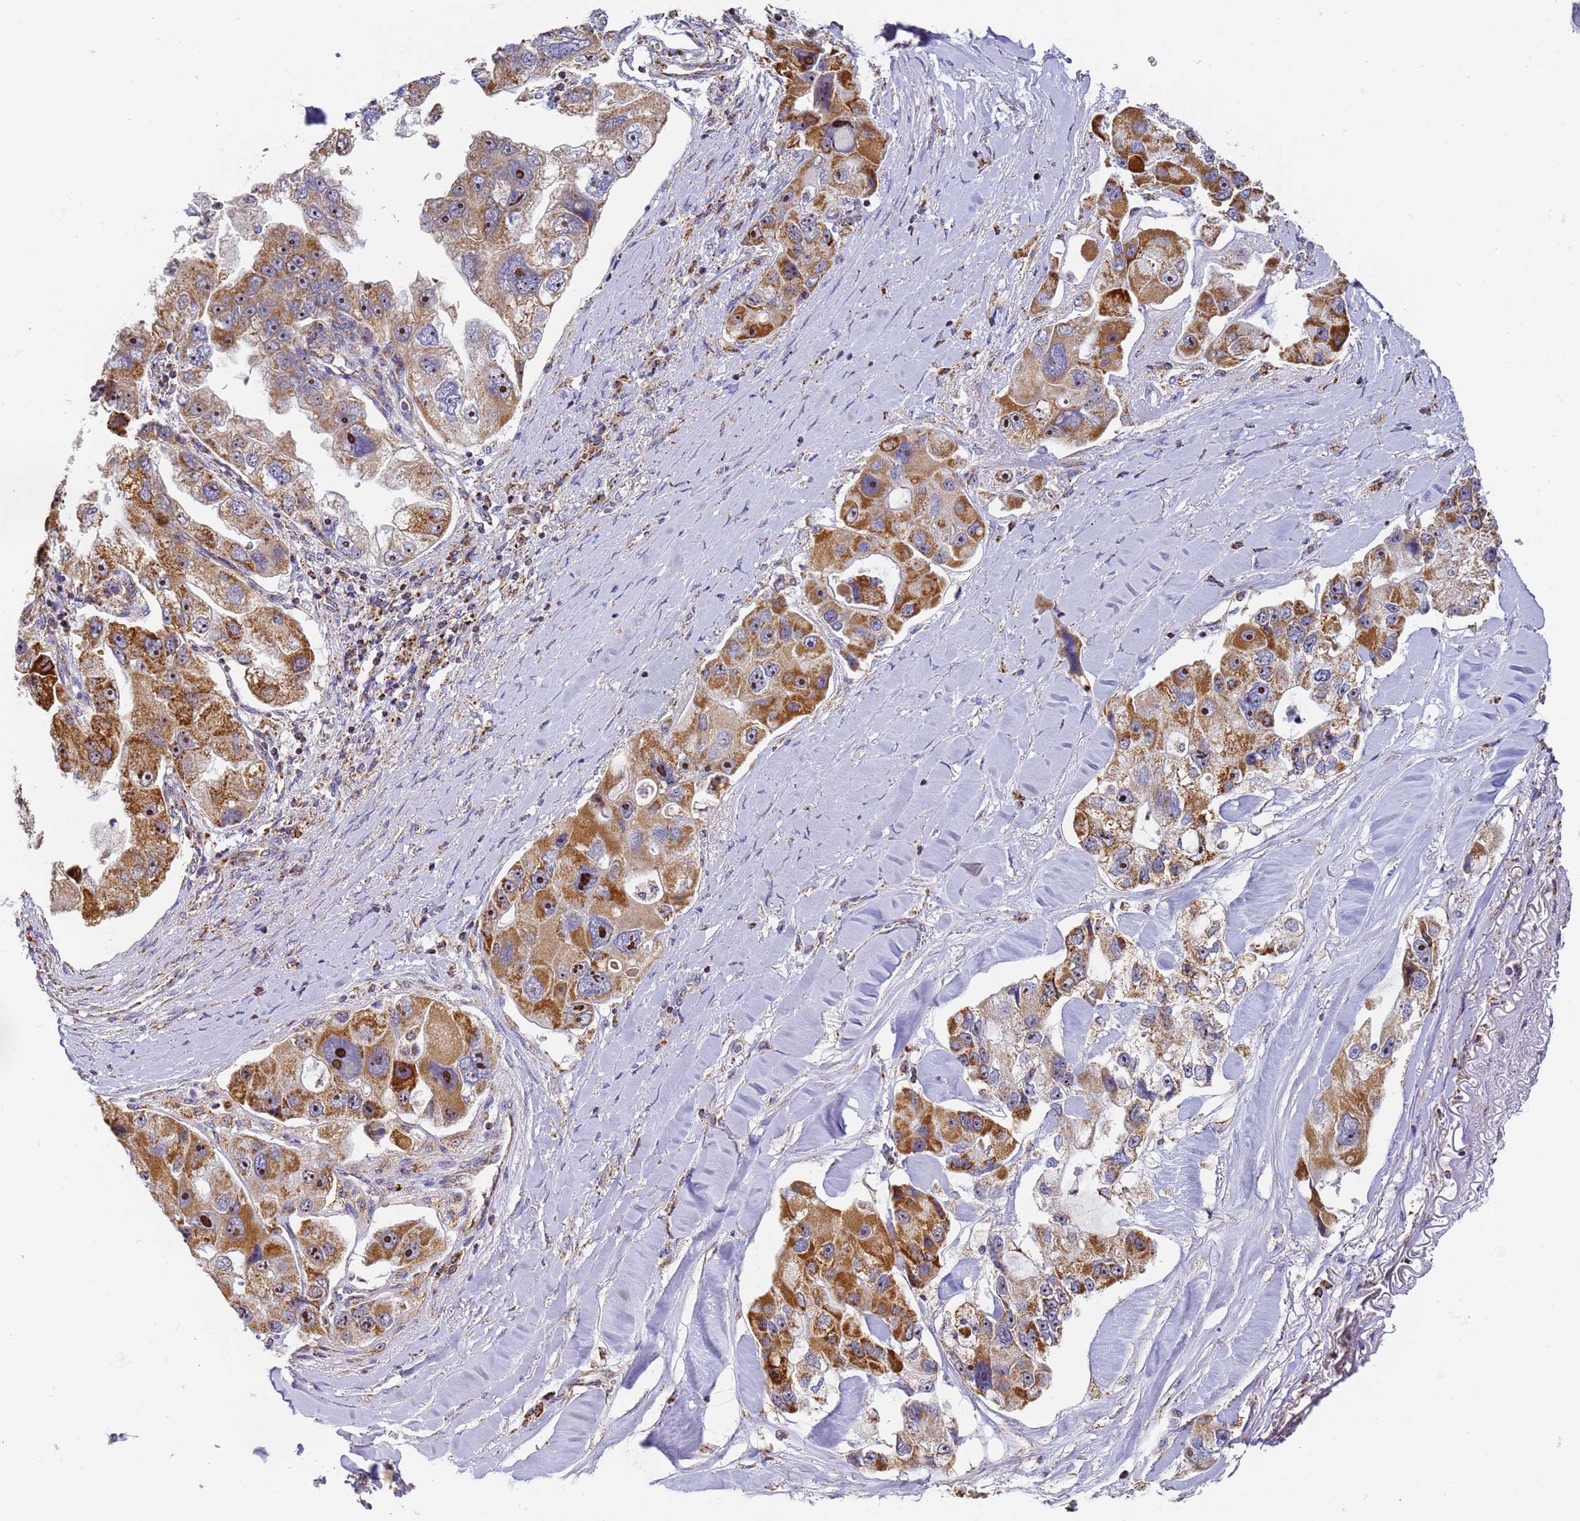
{"staining": {"intensity": "strong", "quantity": "25%-75%", "location": "cytoplasmic/membranous,nuclear"}, "tissue": "lung cancer", "cell_type": "Tumor cells", "image_type": "cancer", "snomed": [{"axis": "morphology", "description": "Adenocarcinoma, NOS"}, {"axis": "topography", "description": "Lung"}], "caption": "Protein expression by immunohistochemistry exhibits strong cytoplasmic/membranous and nuclear positivity in approximately 25%-75% of tumor cells in lung adenocarcinoma.", "gene": "FRG2C", "patient": {"sex": "female", "age": 54}}